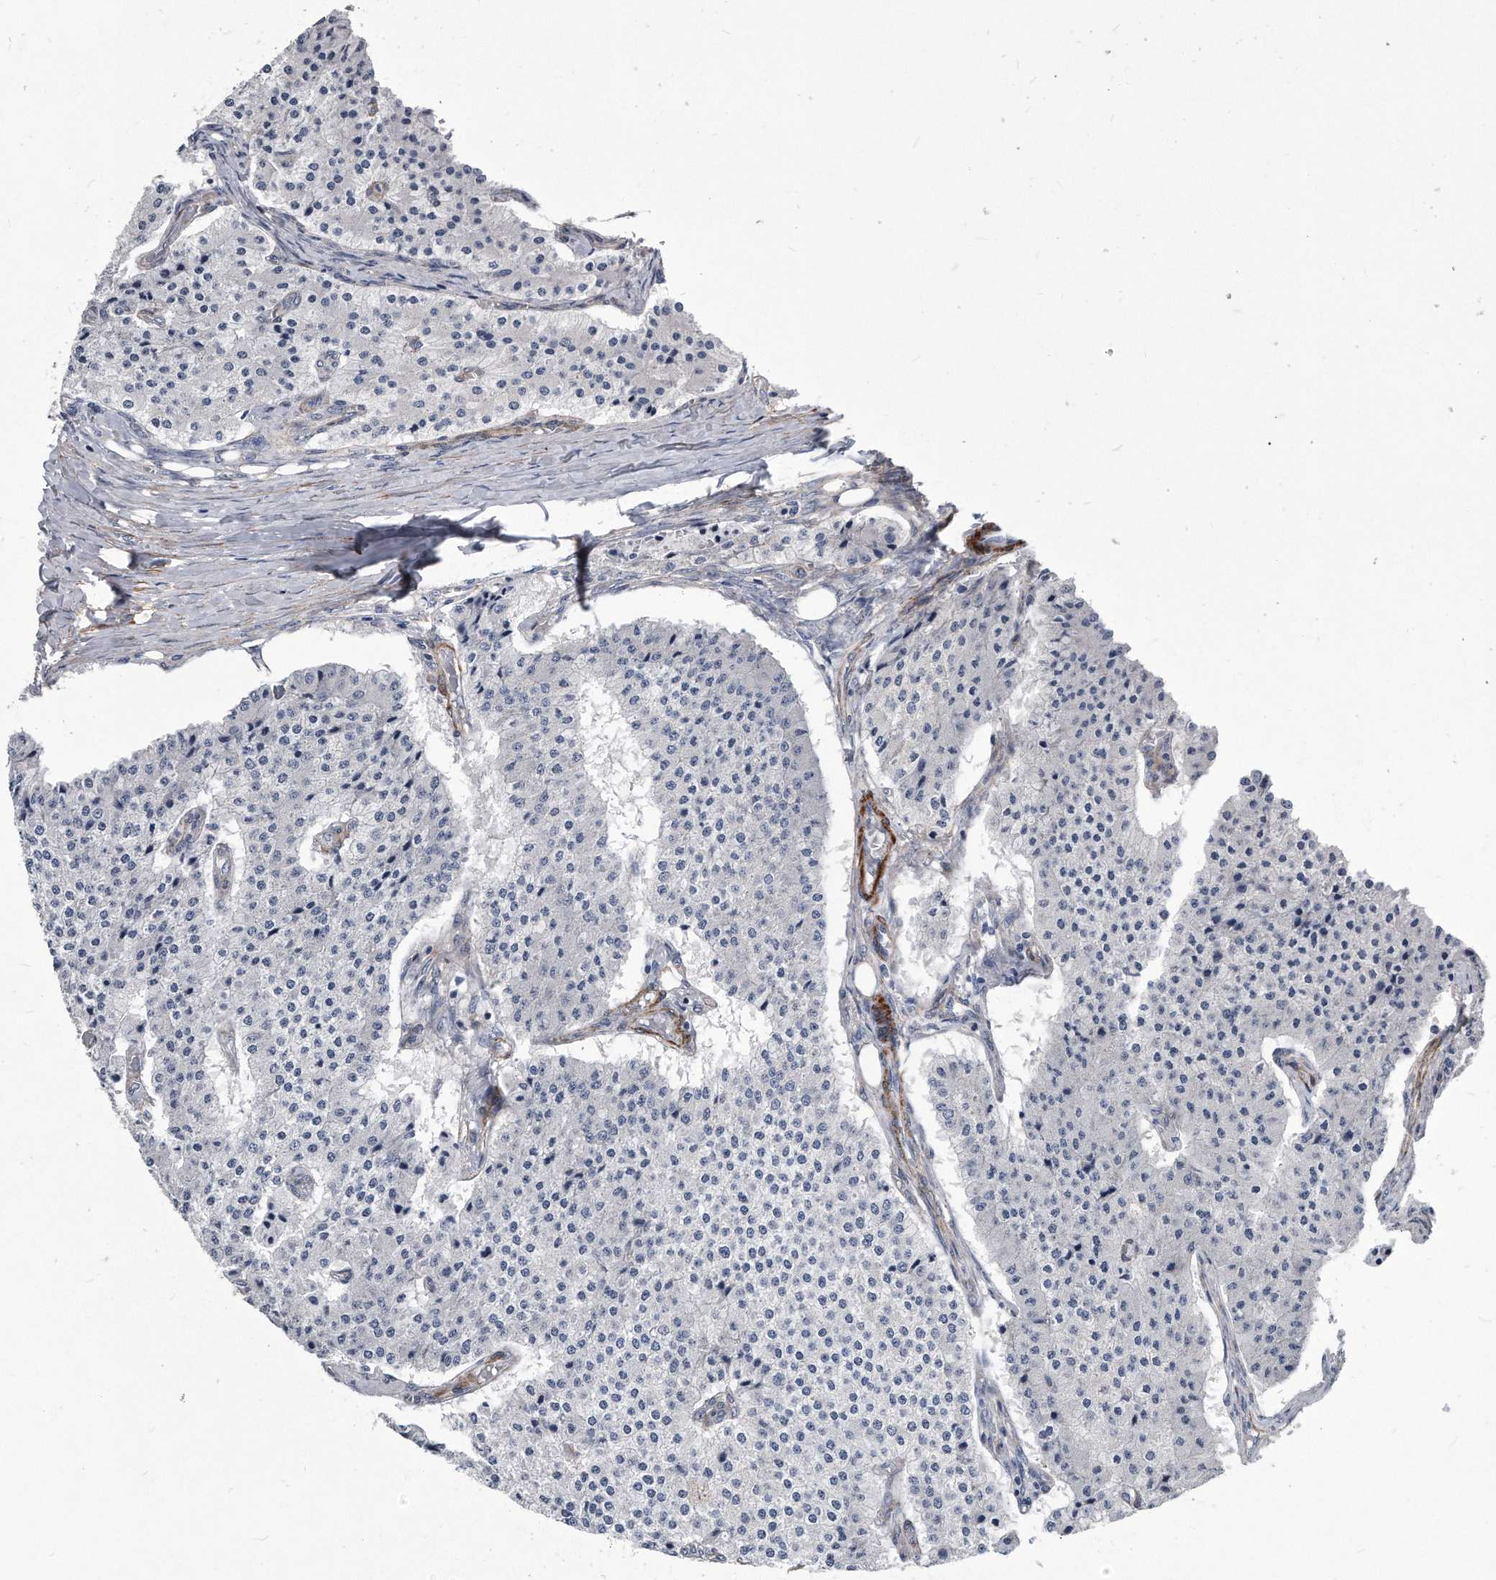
{"staining": {"intensity": "negative", "quantity": "none", "location": "none"}, "tissue": "carcinoid", "cell_type": "Tumor cells", "image_type": "cancer", "snomed": [{"axis": "morphology", "description": "Carcinoid, malignant, NOS"}, {"axis": "topography", "description": "Colon"}], "caption": "DAB (3,3'-diaminobenzidine) immunohistochemical staining of carcinoid (malignant) displays no significant positivity in tumor cells.", "gene": "EIF2B4", "patient": {"sex": "female", "age": 52}}